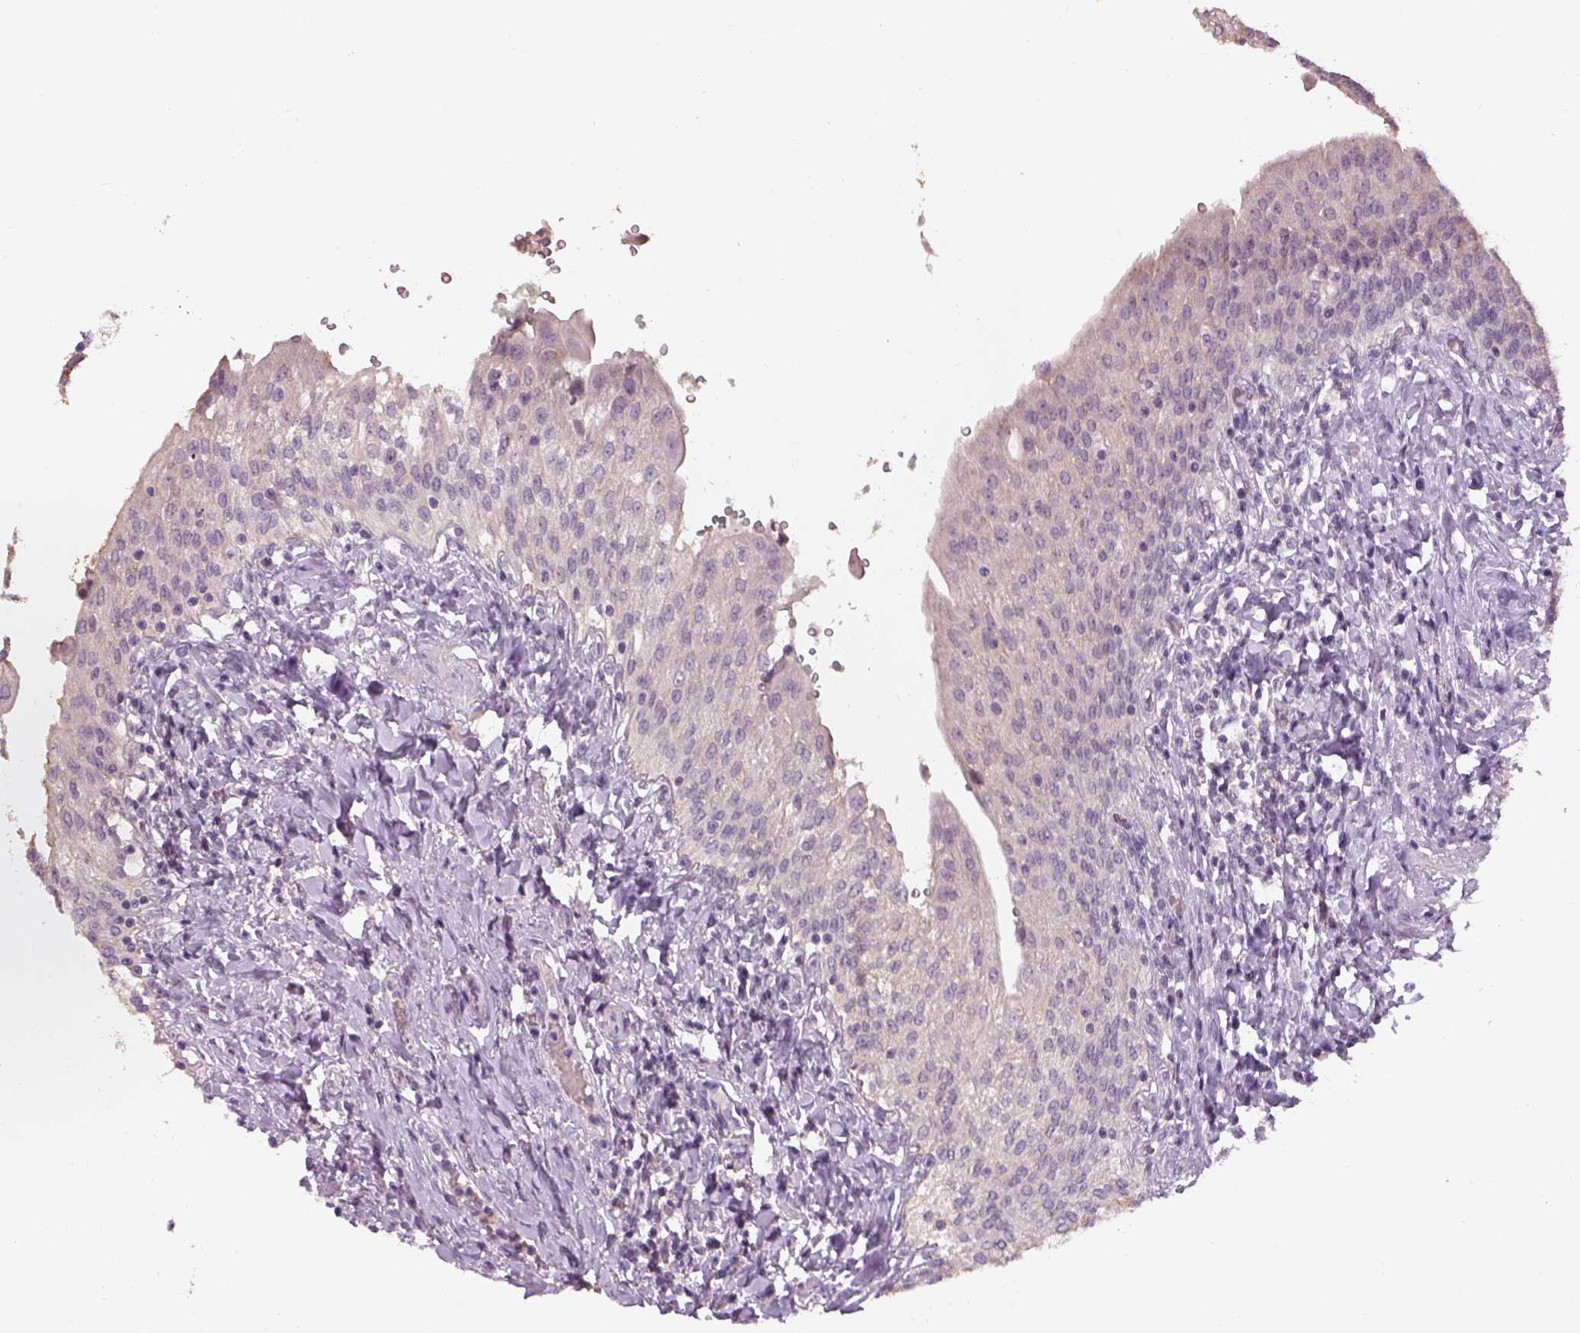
{"staining": {"intensity": "weak", "quantity": "<25%", "location": "cytoplasmic/membranous"}, "tissue": "urinary bladder", "cell_type": "Urothelial cells", "image_type": "normal", "snomed": [{"axis": "morphology", "description": "Normal tissue, NOS"}, {"axis": "morphology", "description": "Inflammation, NOS"}, {"axis": "topography", "description": "Urinary bladder"}], "caption": "Immunohistochemistry (IHC) image of benign urinary bladder: human urinary bladder stained with DAB (3,3'-diaminobenzidine) exhibits no significant protein expression in urothelial cells. Nuclei are stained in blue.", "gene": "GDNF", "patient": {"sex": "male", "age": 64}}